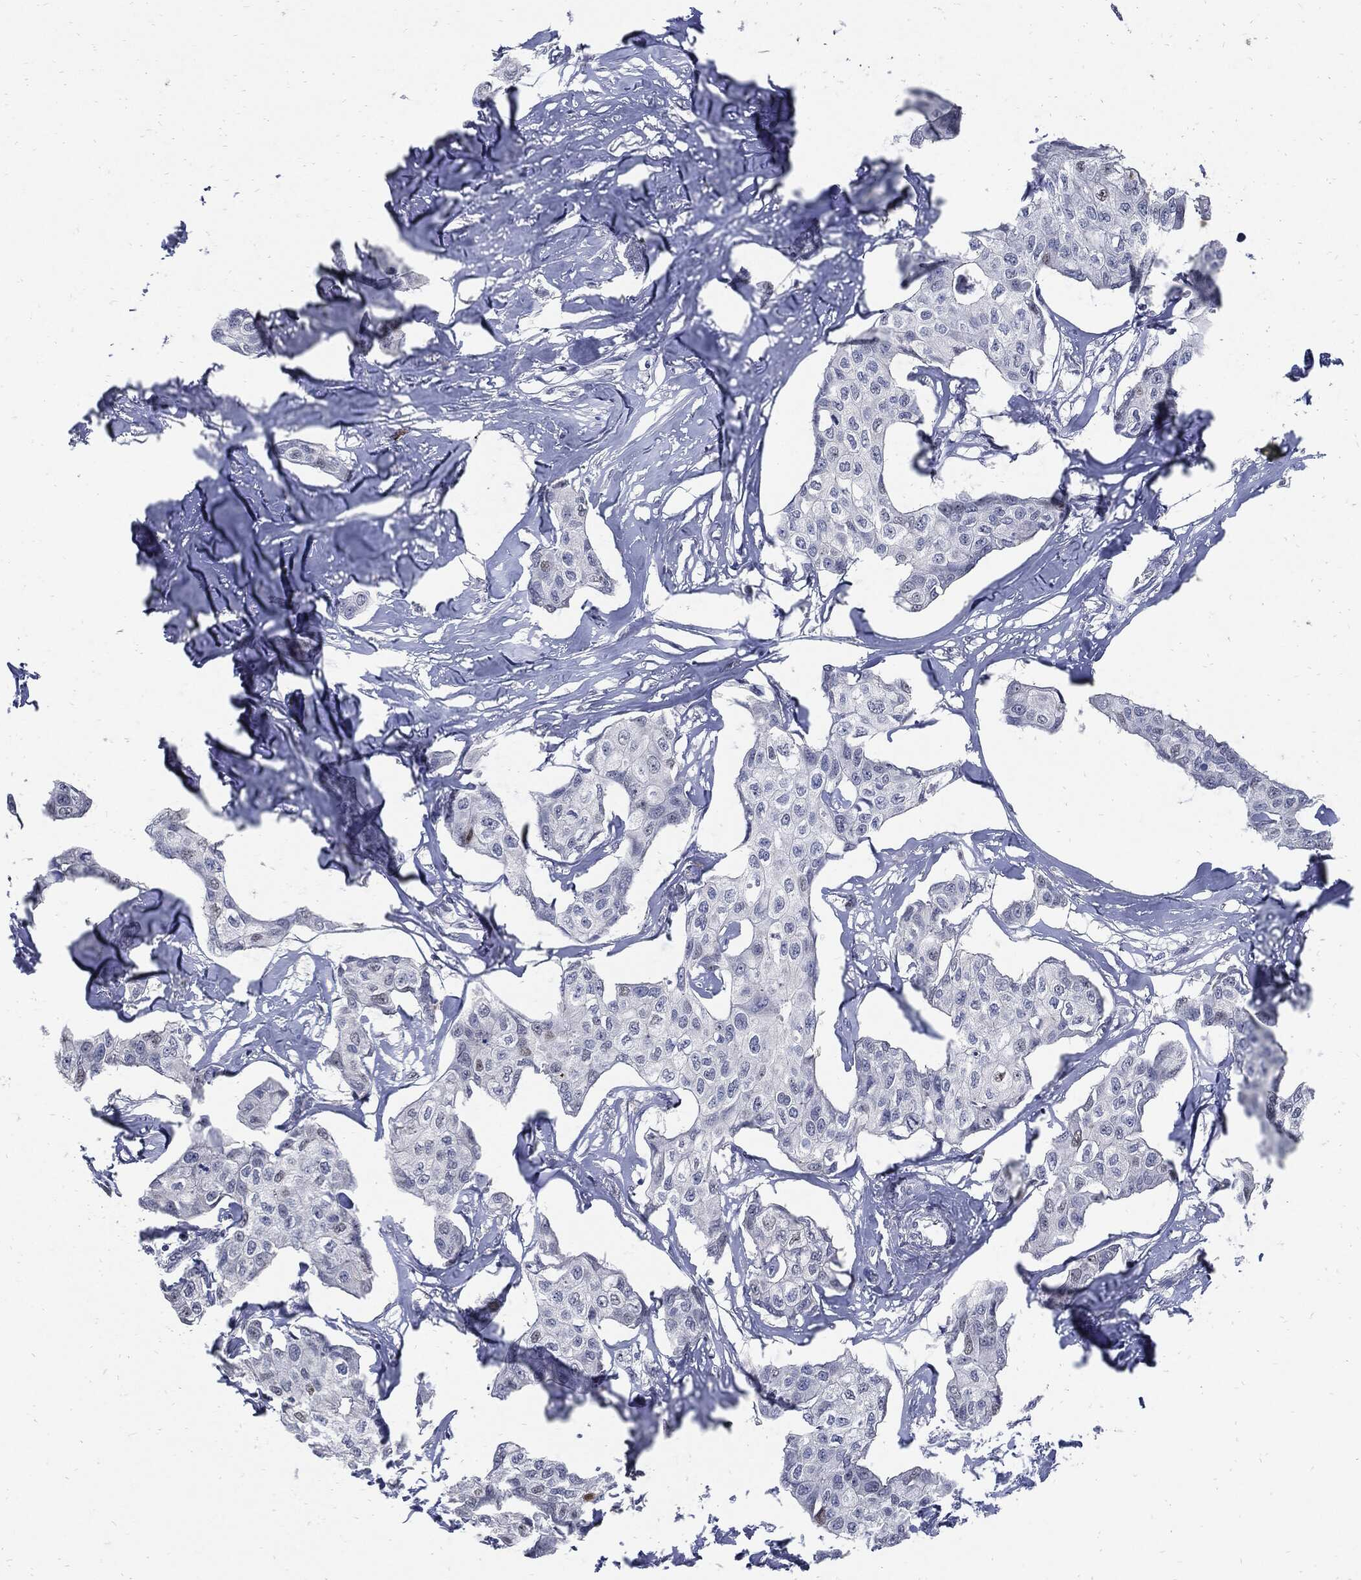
{"staining": {"intensity": "weak", "quantity": "<25%", "location": "nuclear"}, "tissue": "breast cancer", "cell_type": "Tumor cells", "image_type": "cancer", "snomed": [{"axis": "morphology", "description": "Duct carcinoma"}, {"axis": "topography", "description": "Breast"}], "caption": "High power microscopy photomicrograph of an immunohistochemistry (IHC) histopathology image of breast invasive ductal carcinoma, revealing no significant staining in tumor cells. The staining was performed using DAB to visualize the protein expression in brown, while the nuclei were stained in blue with hematoxylin (Magnification: 20x).", "gene": "NBN", "patient": {"sex": "female", "age": 80}}